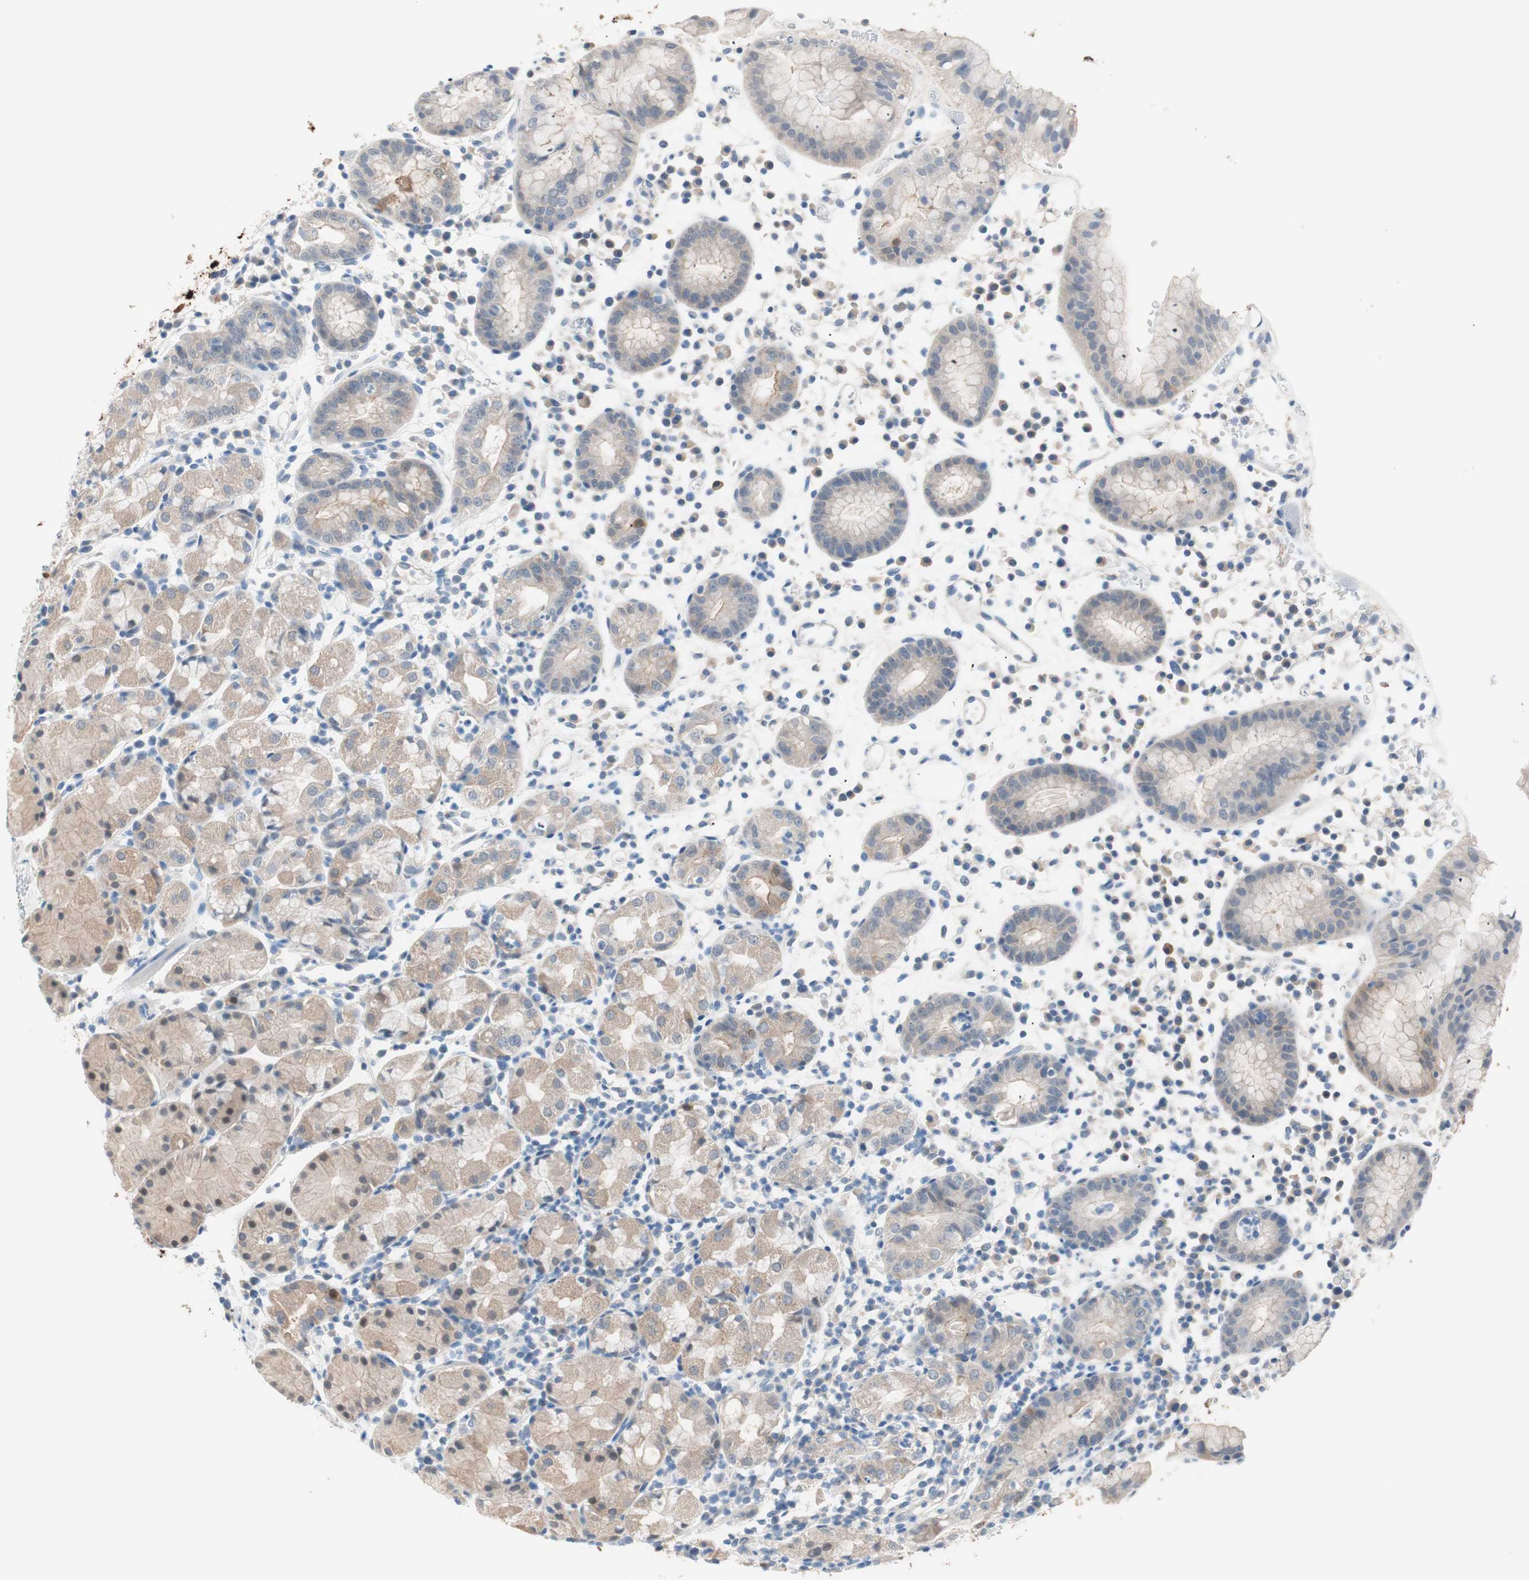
{"staining": {"intensity": "moderate", "quantity": "25%-75%", "location": "cytoplasmic/membranous,nuclear"}, "tissue": "stomach", "cell_type": "Glandular cells", "image_type": "normal", "snomed": [{"axis": "morphology", "description": "Normal tissue, NOS"}, {"axis": "topography", "description": "Stomach"}, {"axis": "topography", "description": "Stomach, lower"}], "caption": "About 25%-75% of glandular cells in normal human stomach reveal moderate cytoplasmic/membranous,nuclear protein positivity as visualized by brown immunohistochemical staining.", "gene": "VIL1", "patient": {"sex": "female", "age": 75}}